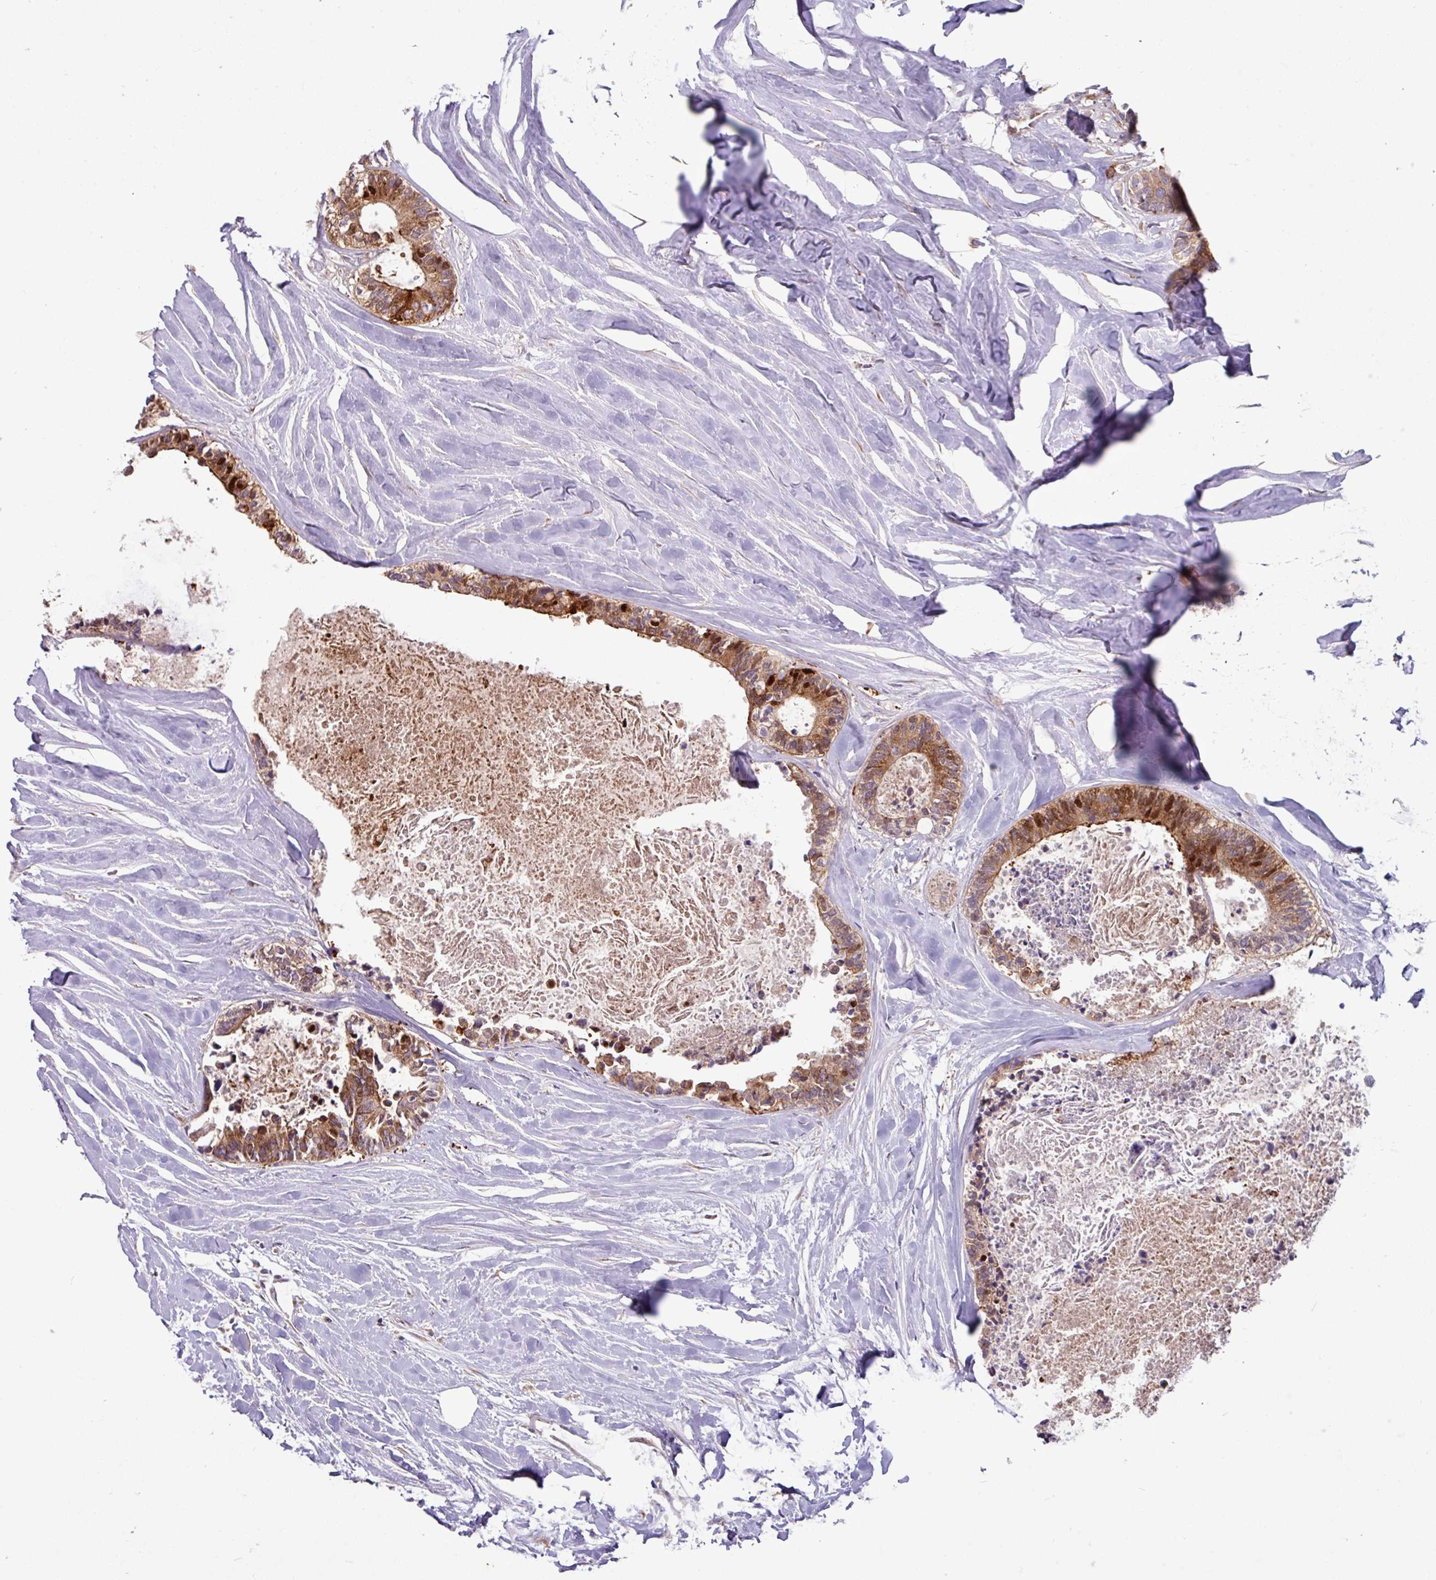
{"staining": {"intensity": "moderate", "quantity": ">75%", "location": "cytoplasmic/membranous"}, "tissue": "colorectal cancer", "cell_type": "Tumor cells", "image_type": "cancer", "snomed": [{"axis": "morphology", "description": "Adenocarcinoma, NOS"}, {"axis": "topography", "description": "Colon"}, {"axis": "topography", "description": "Rectum"}], "caption": "Colorectal adenocarcinoma stained for a protein (brown) demonstrates moderate cytoplasmic/membranous positive positivity in approximately >75% of tumor cells.", "gene": "LSM12", "patient": {"sex": "male", "age": 57}}